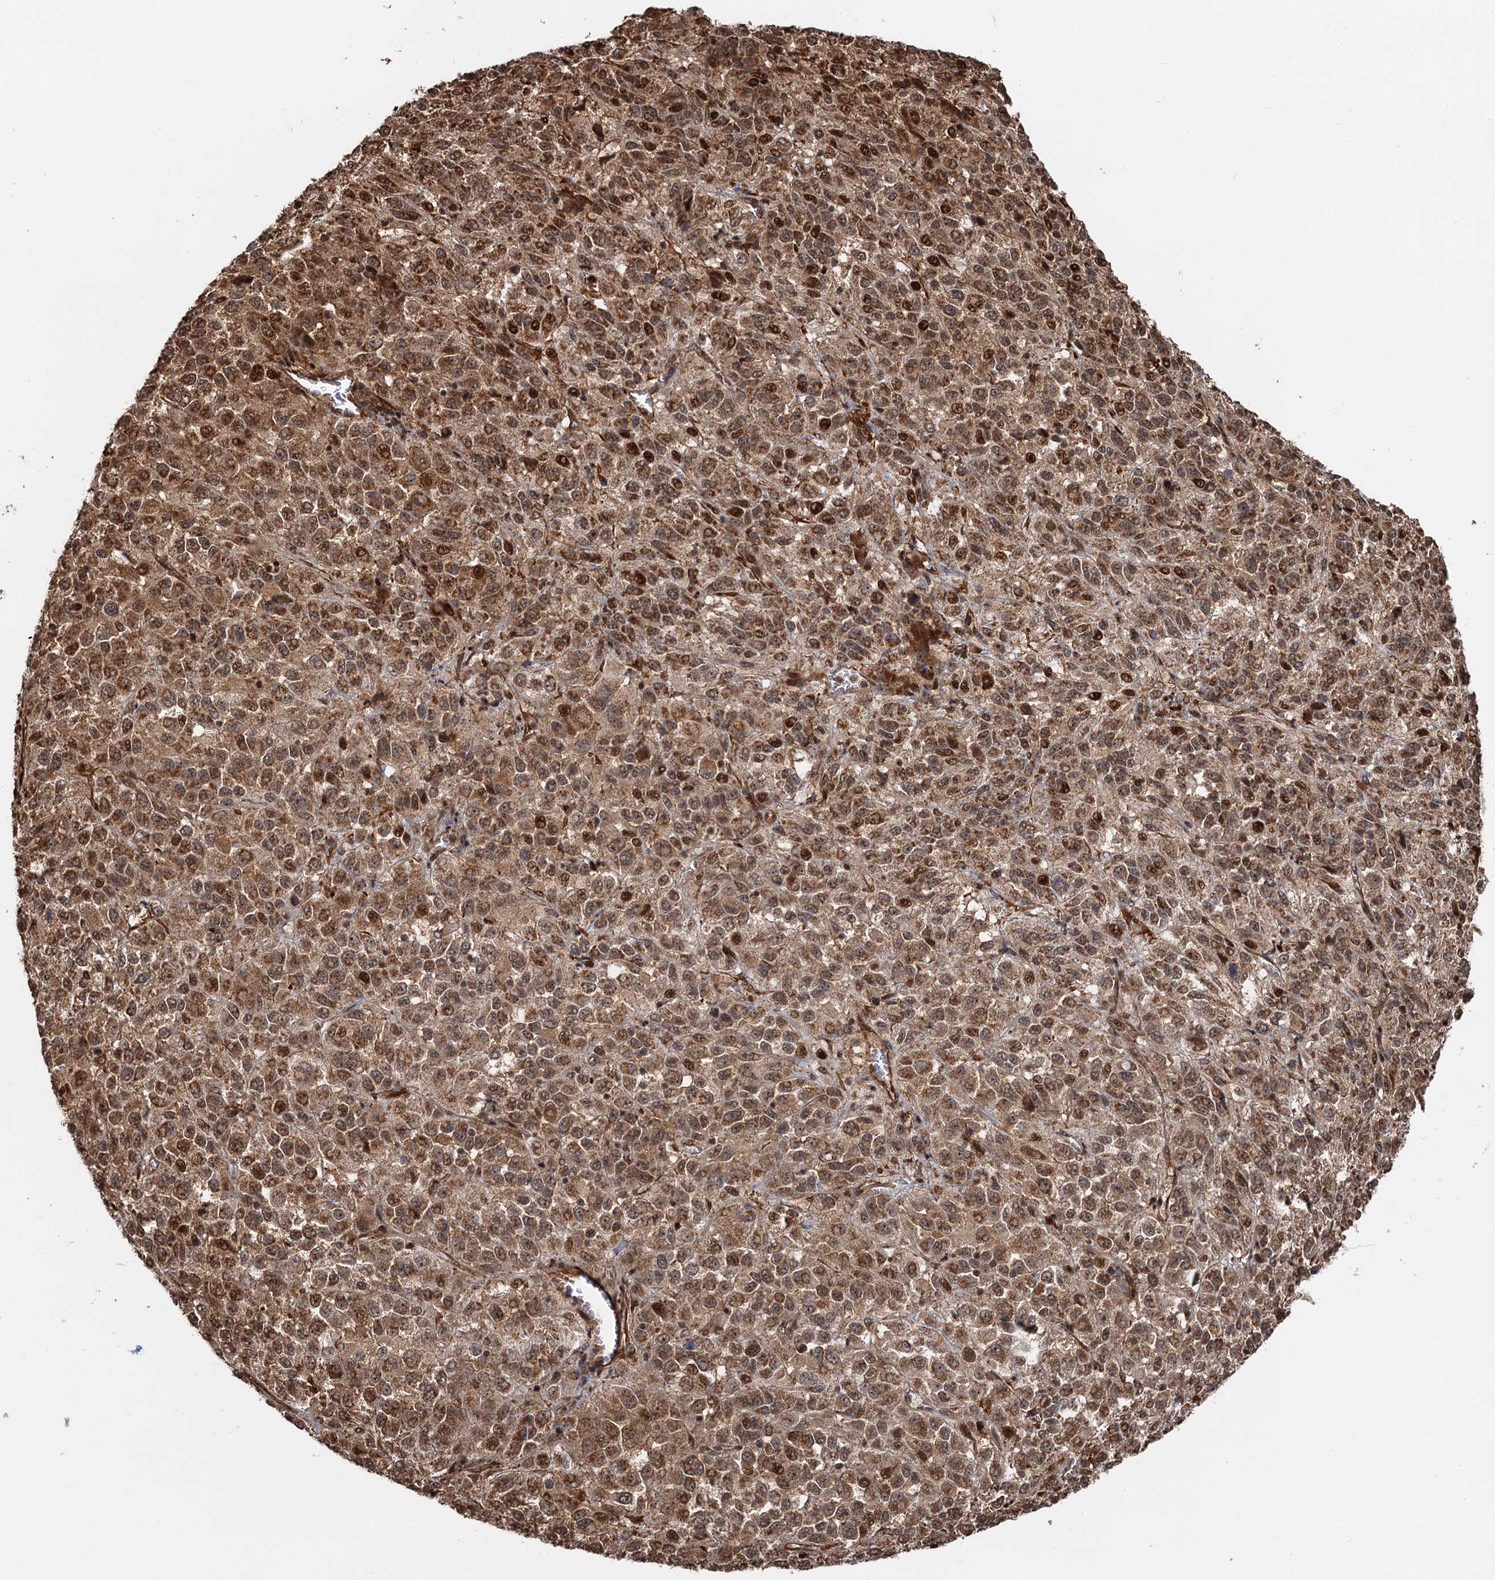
{"staining": {"intensity": "moderate", "quantity": ">75%", "location": "cytoplasmic/membranous,nuclear"}, "tissue": "melanoma", "cell_type": "Tumor cells", "image_type": "cancer", "snomed": [{"axis": "morphology", "description": "Malignant melanoma, Metastatic site"}, {"axis": "topography", "description": "Lung"}], "caption": "Moderate cytoplasmic/membranous and nuclear protein positivity is present in approximately >75% of tumor cells in malignant melanoma (metastatic site).", "gene": "SNRNP25", "patient": {"sex": "male", "age": 64}}